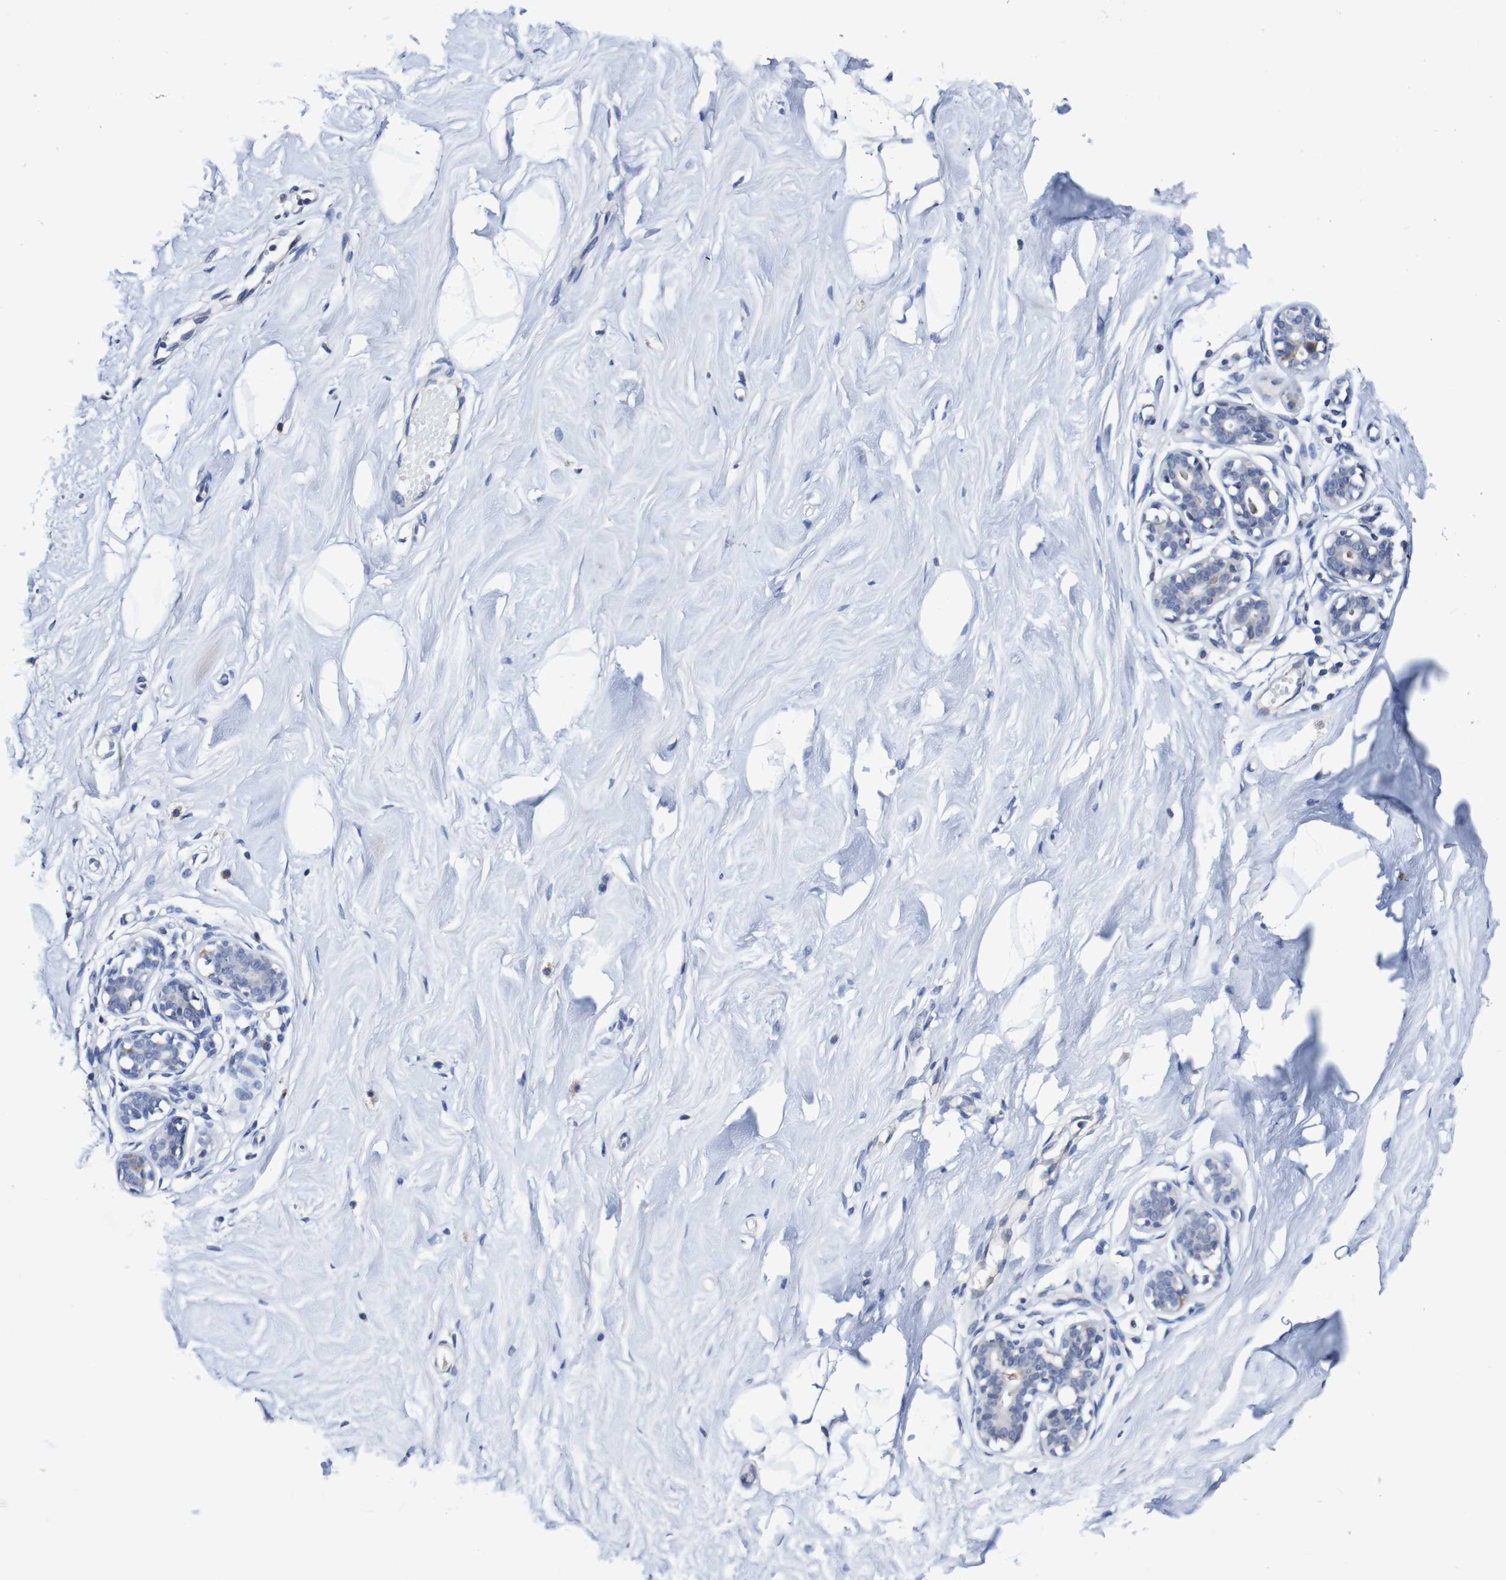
{"staining": {"intensity": "negative", "quantity": "none", "location": "none"}, "tissue": "breast", "cell_type": "Adipocytes", "image_type": "normal", "snomed": [{"axis": "morphology", "description": "Normal tissue, NOS"}, {"axis": "topography", "description": "Breast"}], "caption": "IHC of normal breast displays no expression in adipocytes.", "gene": "ACVR1C", "patient": {"sex": "female", "age": 23}}